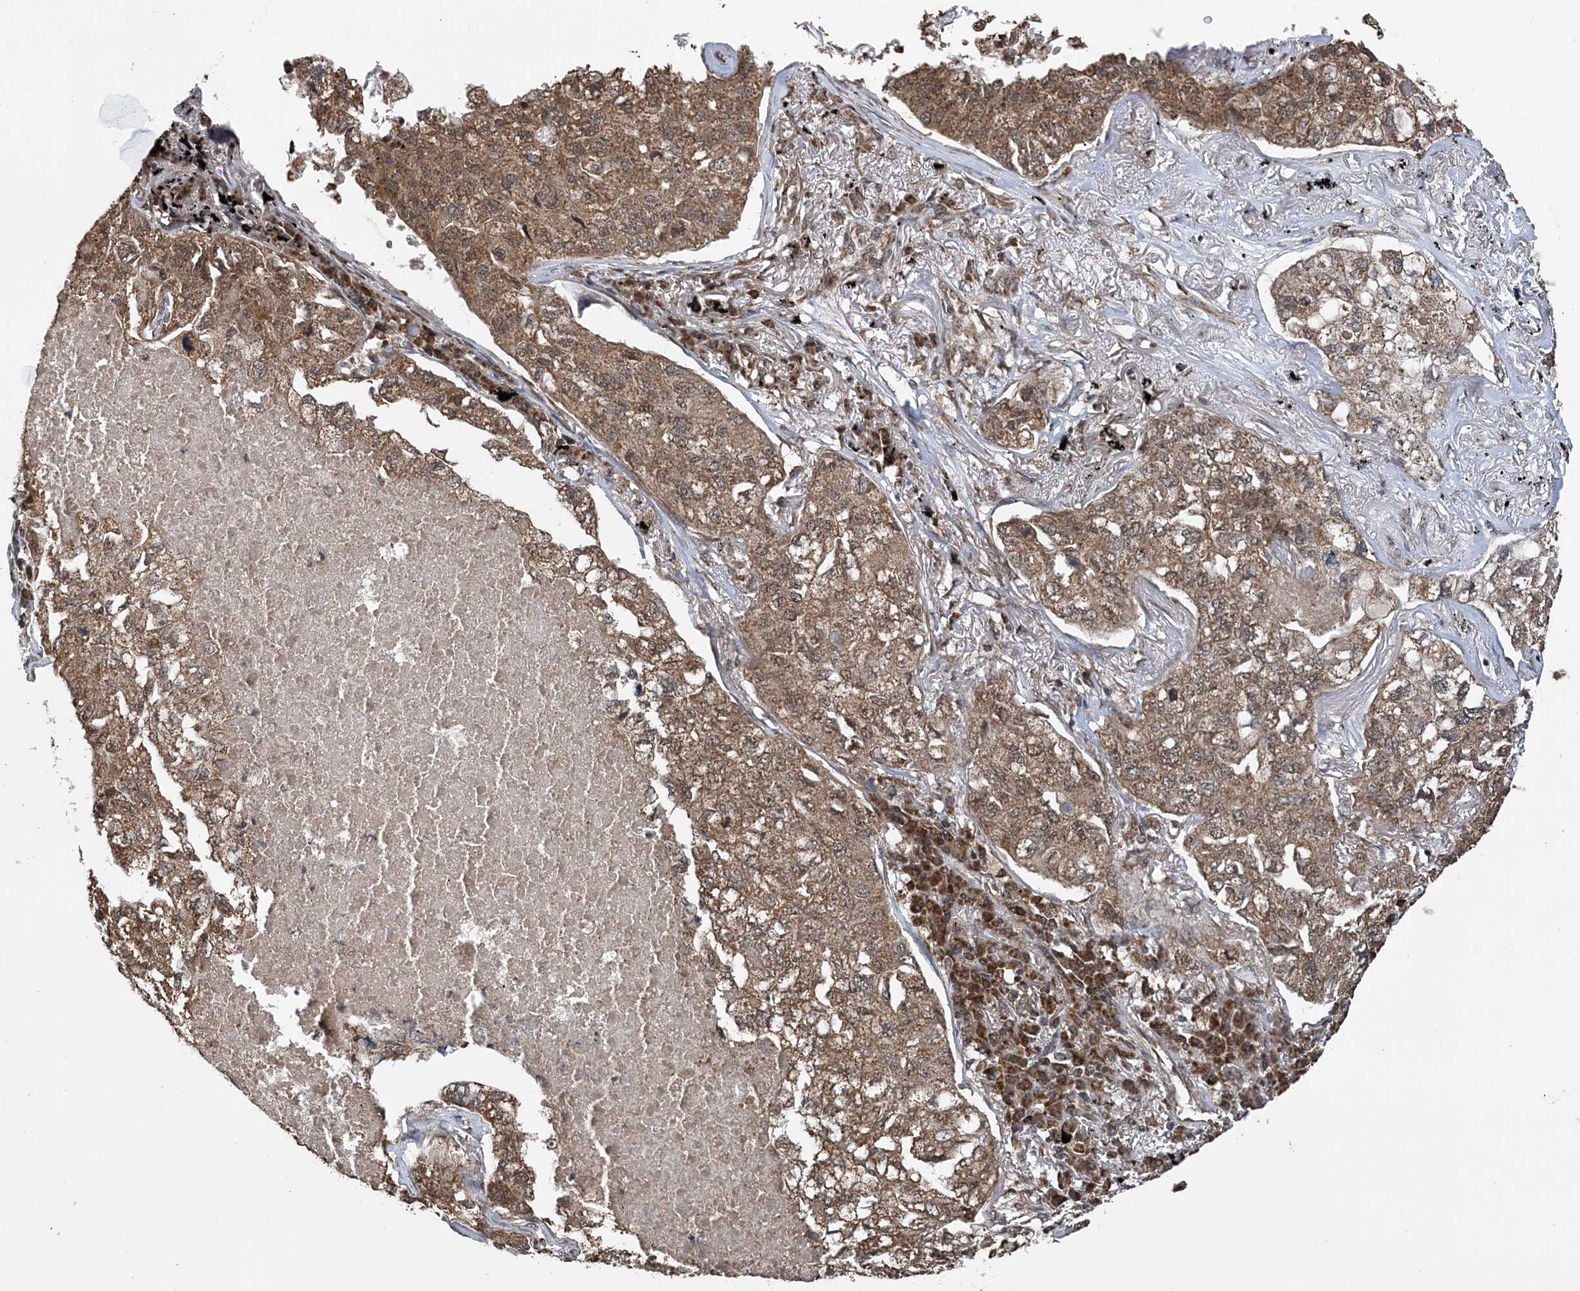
{"staining": {"intensity": "moderate", "quantity": ">75%", "location": "cytoplasmic/membranous"}, "tissue": "lung cancer", "cell_type": "Tumor cells", "image_type": "cancer", "snomed": [{"axis": "morphology", "description": "Adenocarcinoma, NOS"}, {"axis": "topography", "description": "Lung"}], "caption": "IHC staining of lung adenocarcinoma, which exhibits medium levels of moderate cytoplasmic/membranous staining in about >75% of tumor cells indicating moderate cytoplasmic/membranous protein positivity. The staining was performed using DAB (3,3'-diaminobenzidine) (brown) for protein detection and nuclei were counterstained in hematoxylin (blue).", "gene": "PCBP1", "patient": {"sex": "male", "age": 65}}